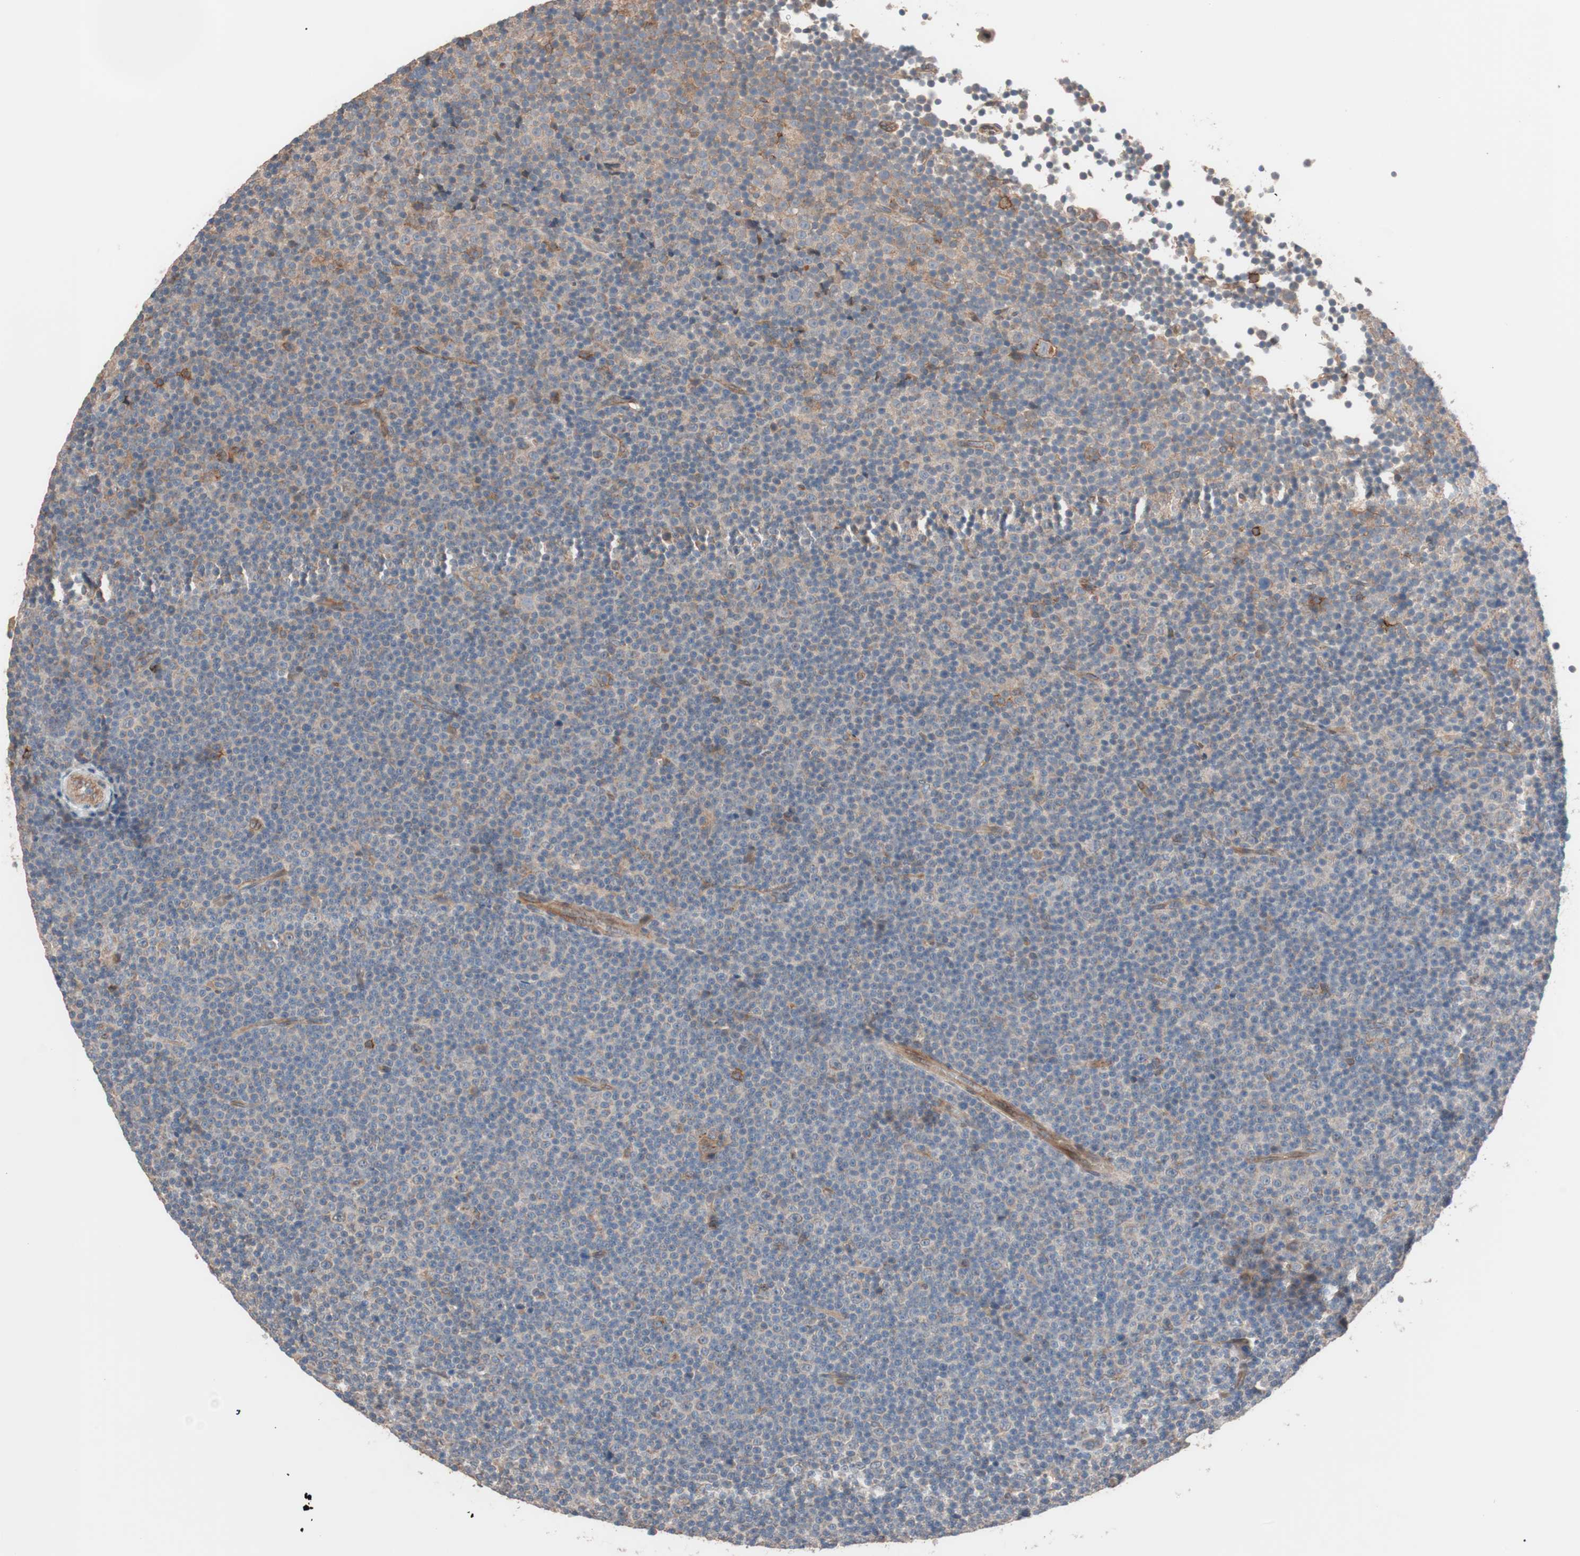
{"staining": {"intensity": "weak", "quantity": ">75%", "location": "cytoplasmic/membranous"}, "tissue": "lymphoma", "cell_type": "Tumor cells", "image_type": "cancer", "snomed": [{"axis": "morphology", "description": "Malignant lymphoma, non-Hodgkin's type, Low grade"}, {"axis": "topography", "description": "Lymph node"}], "caption": "High-power microscopy captured an immunohistochemistry (IHC) histopathology image of malignant lymphoma, non-Hodgkin's type (low-grade), revealing weak cytoplasmic/membranous staining in about >75% of tumor cells. (DAB IHC, brown staining for protein, blue staining for nuclei).", "gene": "SDC4", "patient": {"sex": "female", "age": 67}}